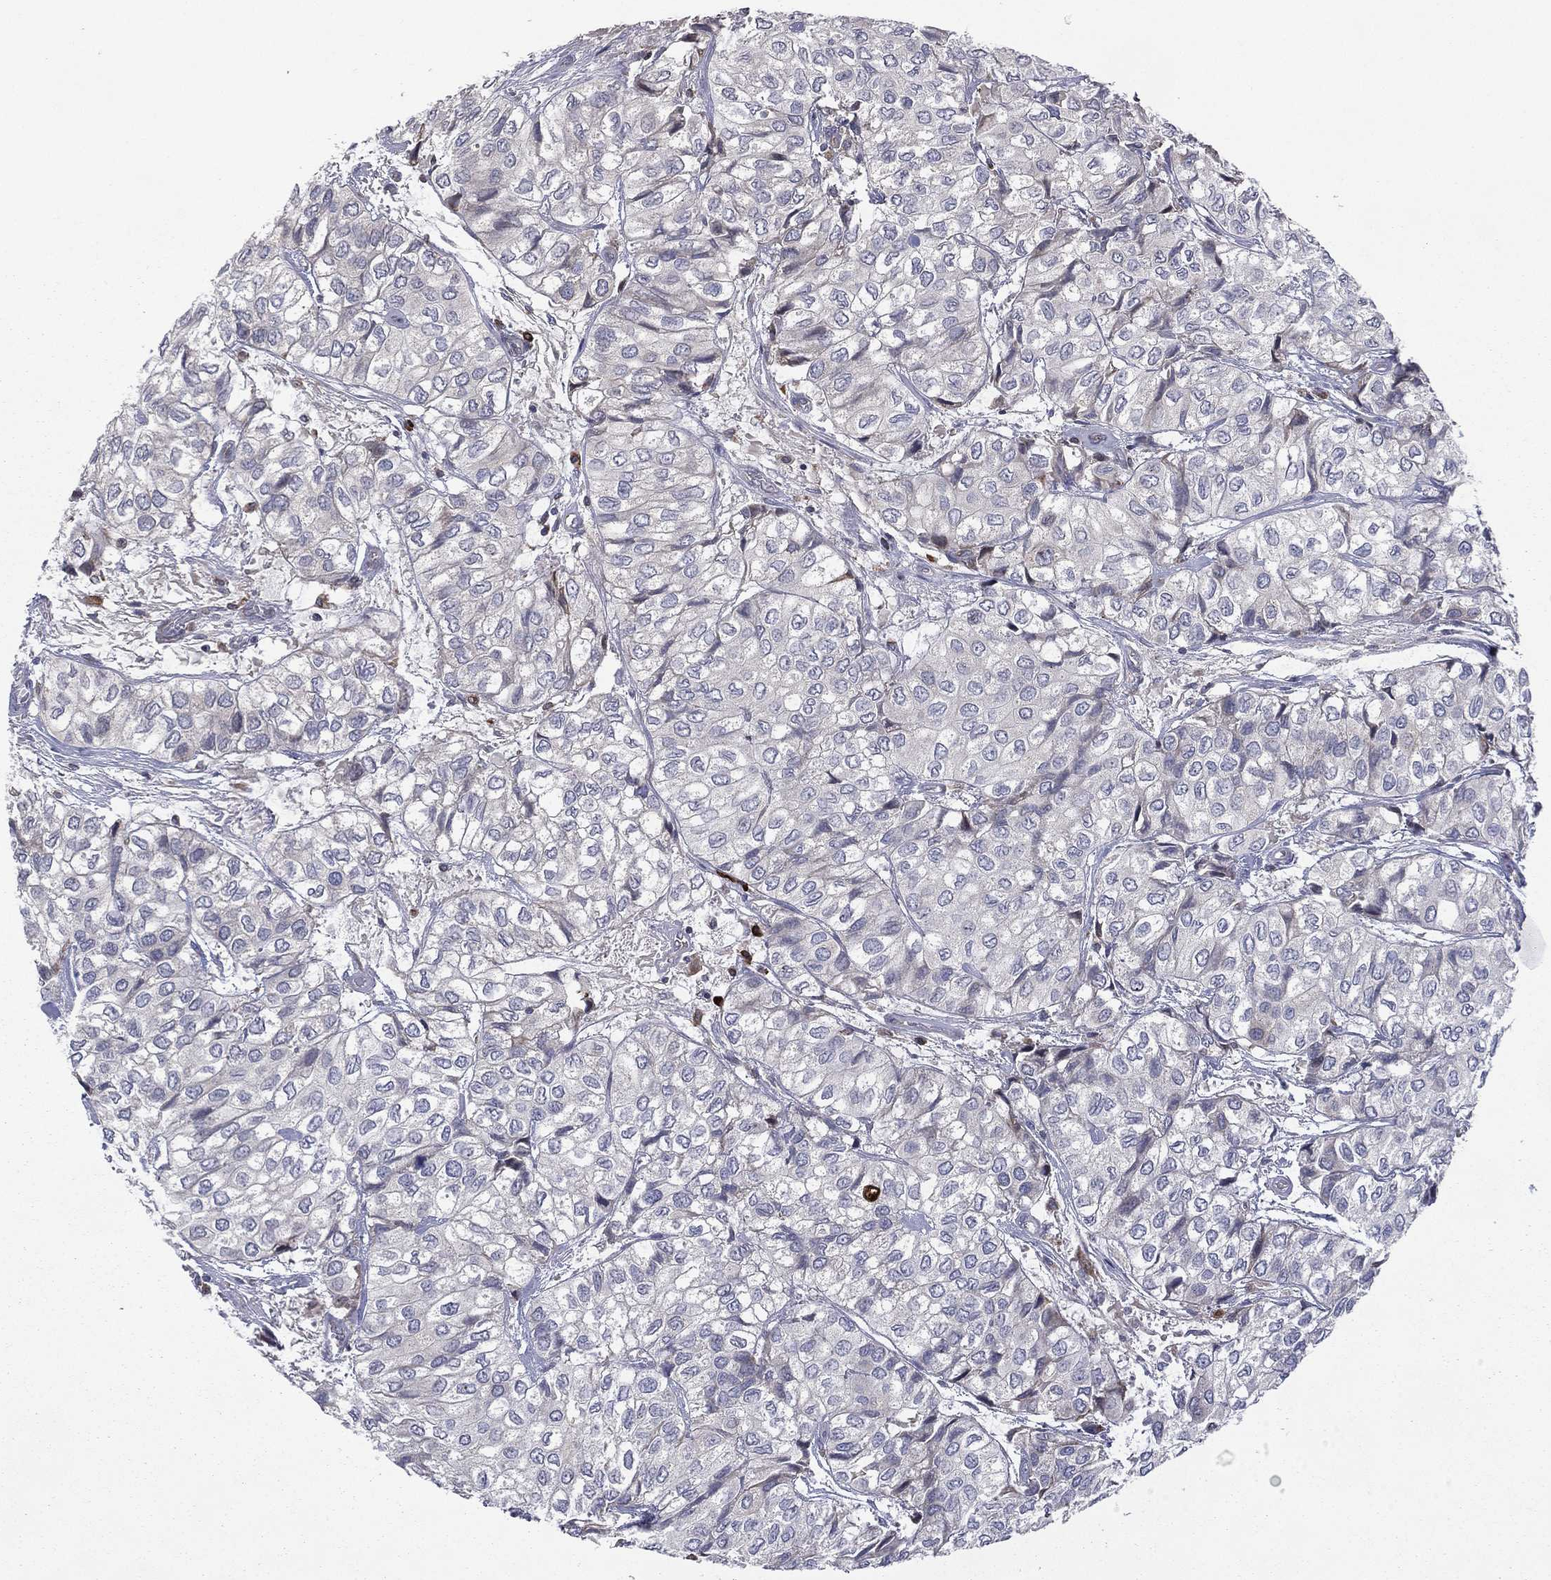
{"staining": {"intensity": "negative", "quantity": "none", "location": "none"}, "tissue": "urothelial cancer", "cell_type": "Tumor cells", "image_type": "cancer", "snomed": [{"axis": "morphology", "description": "Urothelial carcinoma, High grade"}, {"axis": "topography", "description": "Urinary bladder"}], "caption": "This is an IHC micrograph of urothelial cancer. There is no positivity in tumor cells.", "gene": "C20orf96", "patient": {"sex": "male", "age": 73}}